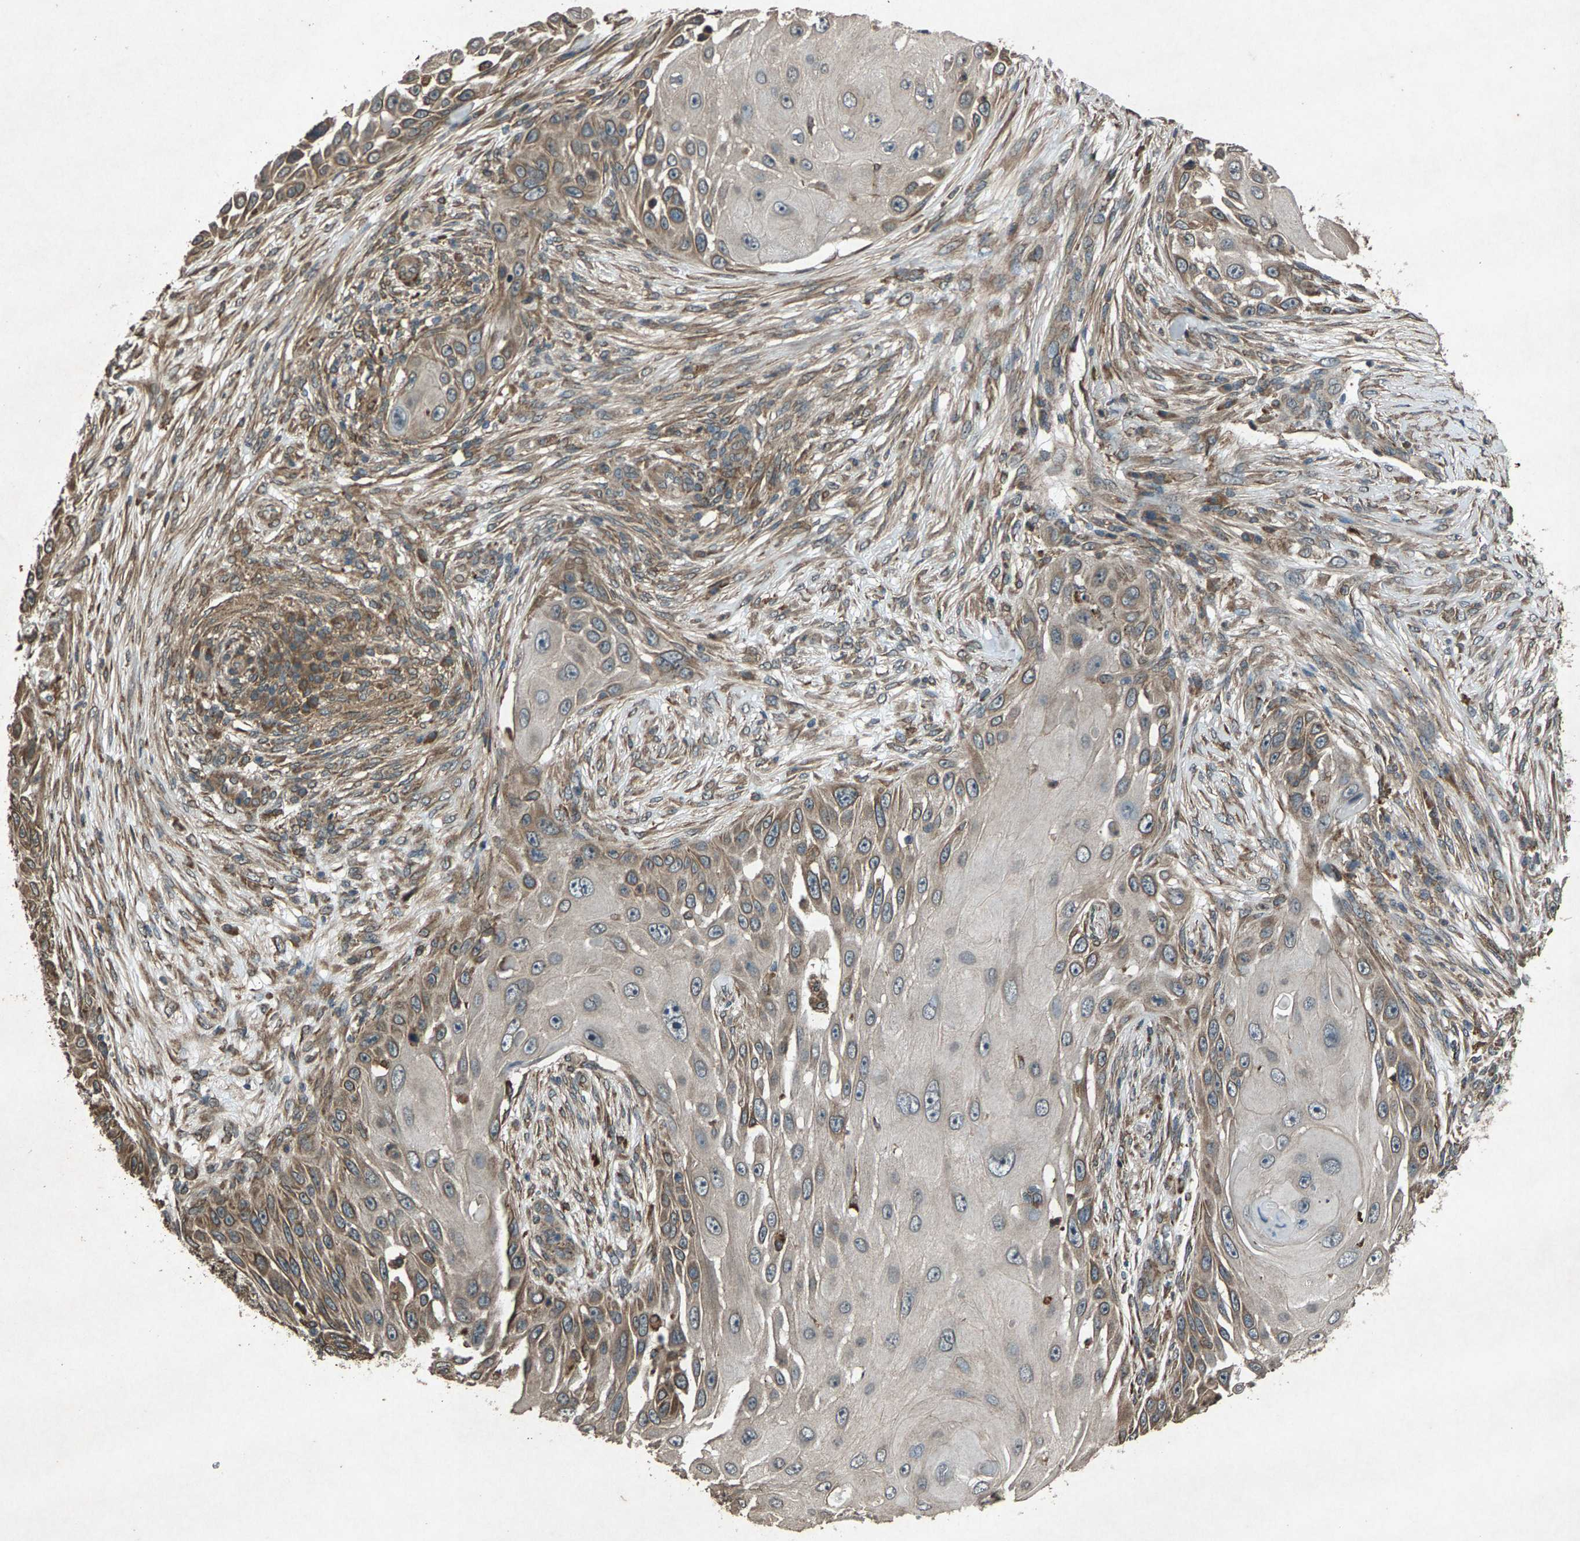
{"staining": {"intensity": "weak", "quantity": ">75%", "location": "cytoplasmic/membranous"}, "tissue": "skin cancer", "cell_type": "Tumor cells", "image_type": "cancer", "snomed": [{"axis": "morphology", "description": "Squamous cell carcinoma, NOS"}, {"axis": "topography", "description": "Skin"}], "caption": "About >75% of tumor cells in human skin cancer (squamous cell carcinoma) show weak cytoplasmic/membranous protein staining as visualized by brown immunohistochemical staining.", "gene": "CALR", "patient": {"sex": "female", "age": 44}}